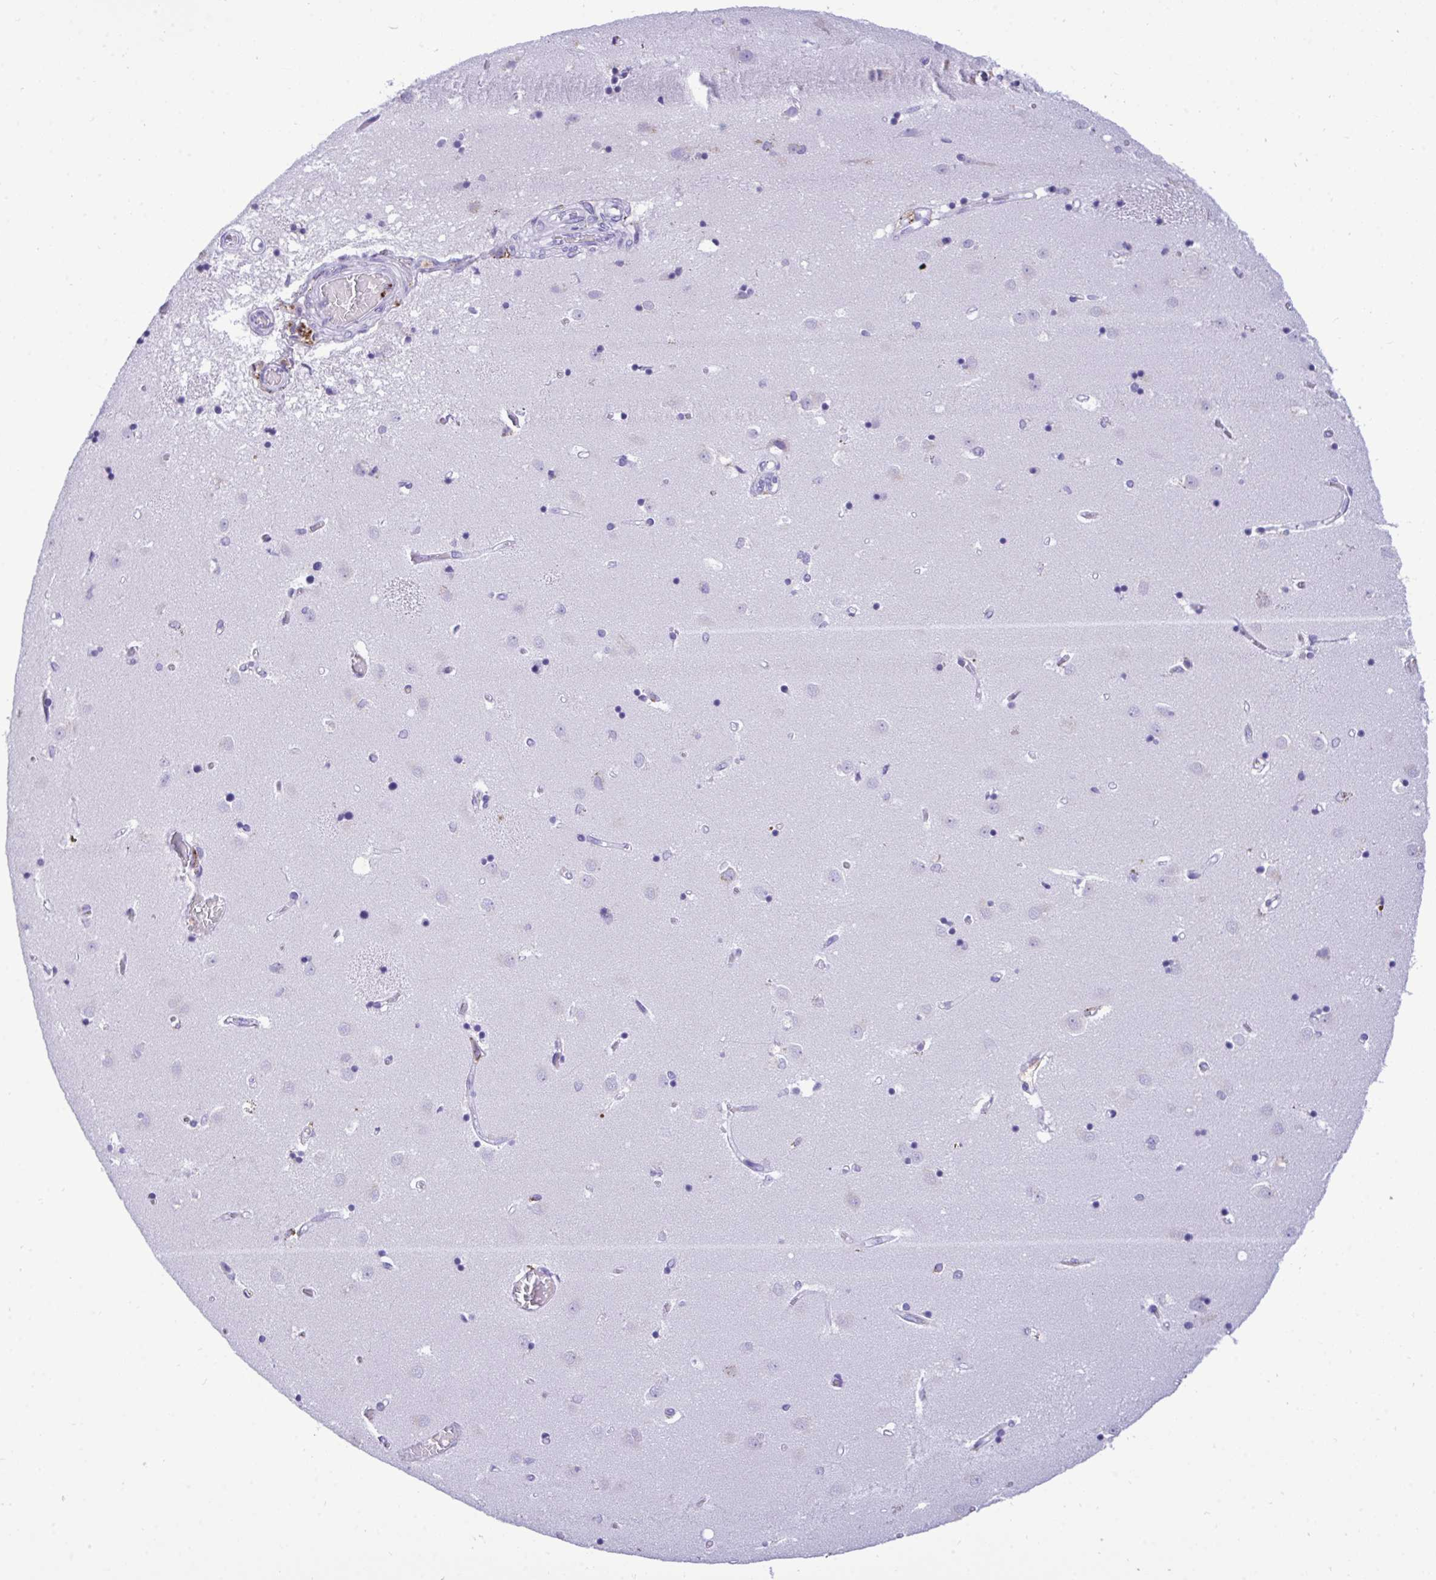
{"staining": {"intensity": "negative", "quantity": "none", "location": "none"}, "tissue": "caudate", "cell_type": "Glial cells", "image_type": "normal", "snomed": [{"axis": "morphology", "description": "Normal tissue, NOS"}, {"axis": "topography", "description": "Lateral ventricle wall"}], "caption": "This is a image of IHC staining of normal caudate, which shows no expression in glial cells. (IHC, brightfield microscopy, high magnification).", "gene": "CPVL", "patient": {"sex": "male", "age": 54}}